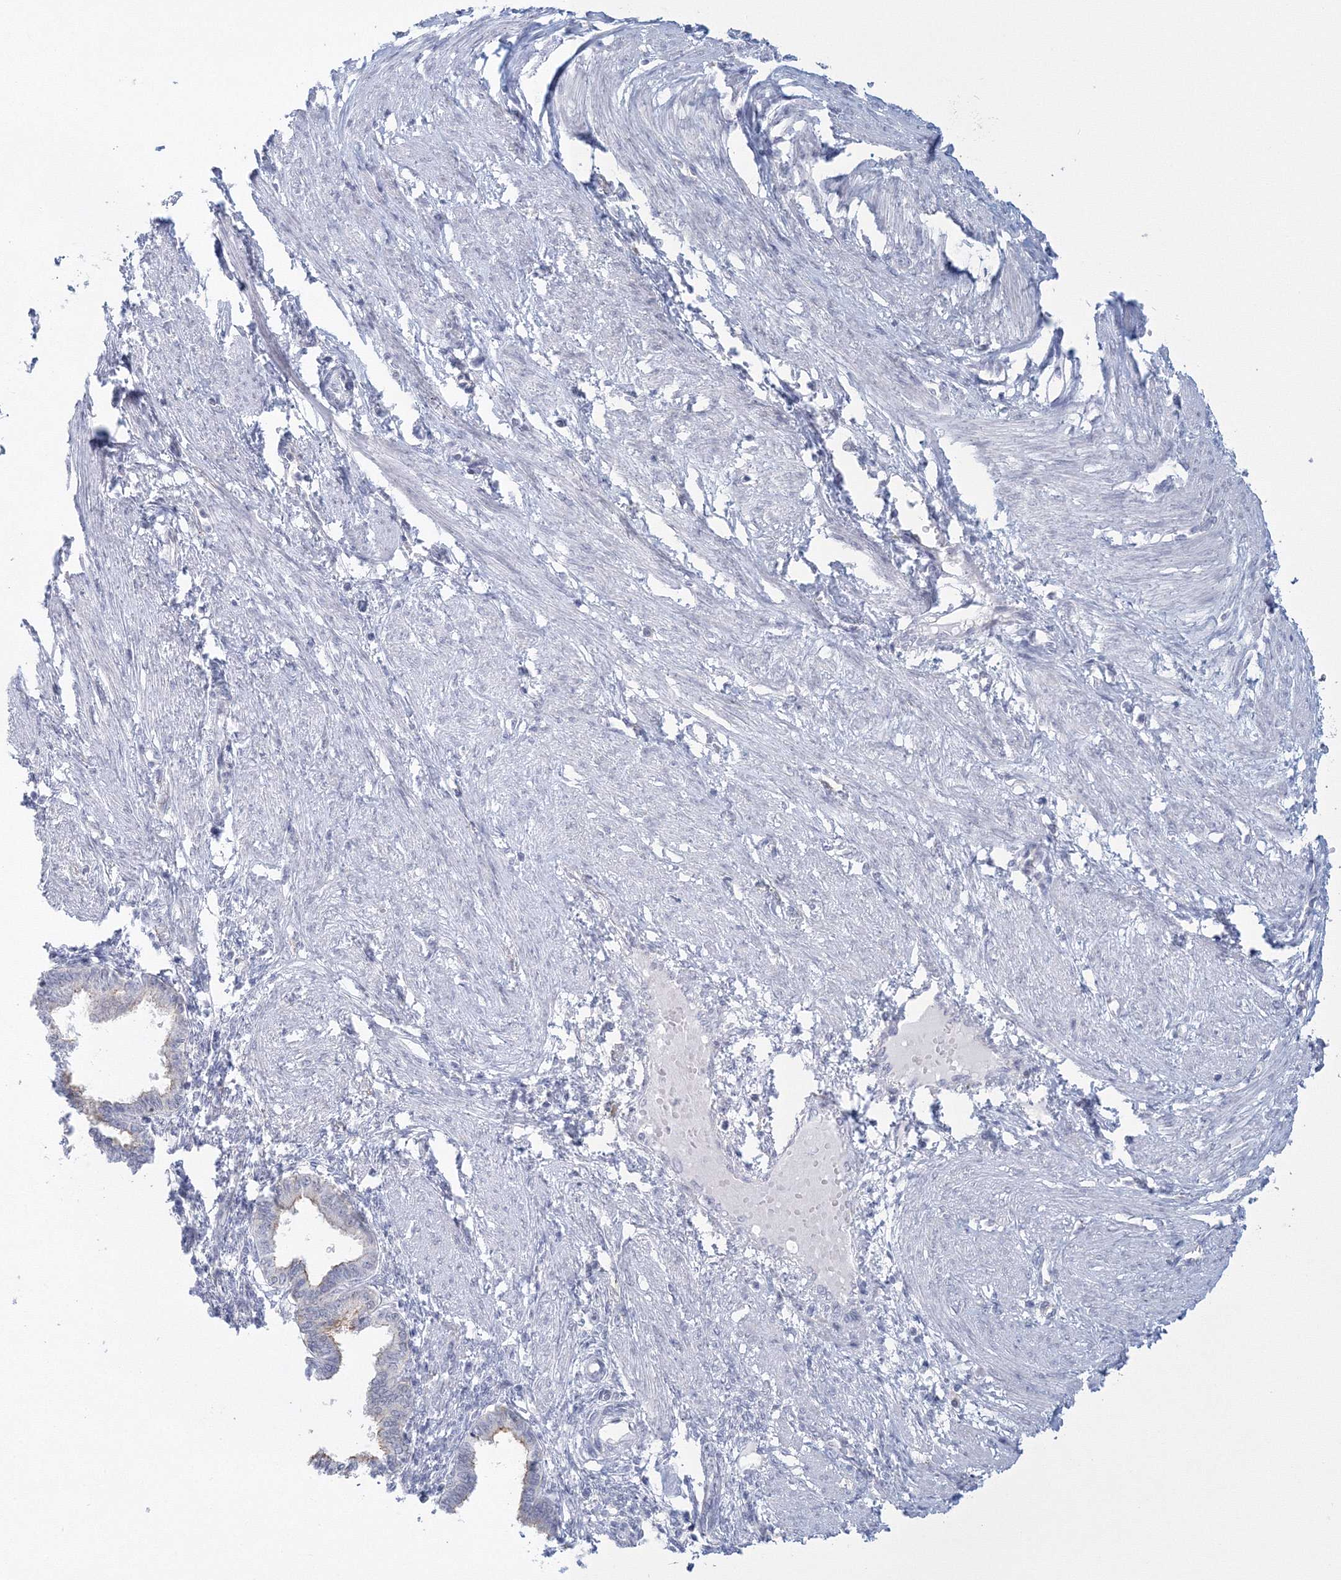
{"staining": {"intensity": "negative", "quantity": "none", "location": "none"}, "tissue": "endometrium", "cell_type": "Cells in endometrial stroma", "image_type": "normal", "snomed": [{"axis": "morphology", "description": "Normal tissue, NOS"}, {"axis": "topography", "description": "Endometrium"}], "caption": "Immunohistochemistry (IHC) photomicrograph of benign endometrium: endometrium stained with DAB (3,3'-diaminobenzidine) reveals no significant protein positivity in cells in endometrial stroma. (IHC, brightfield microscopy, high magnification).", "gene": "VSIG1", "patient": {"sex": "female", "age": 33}}